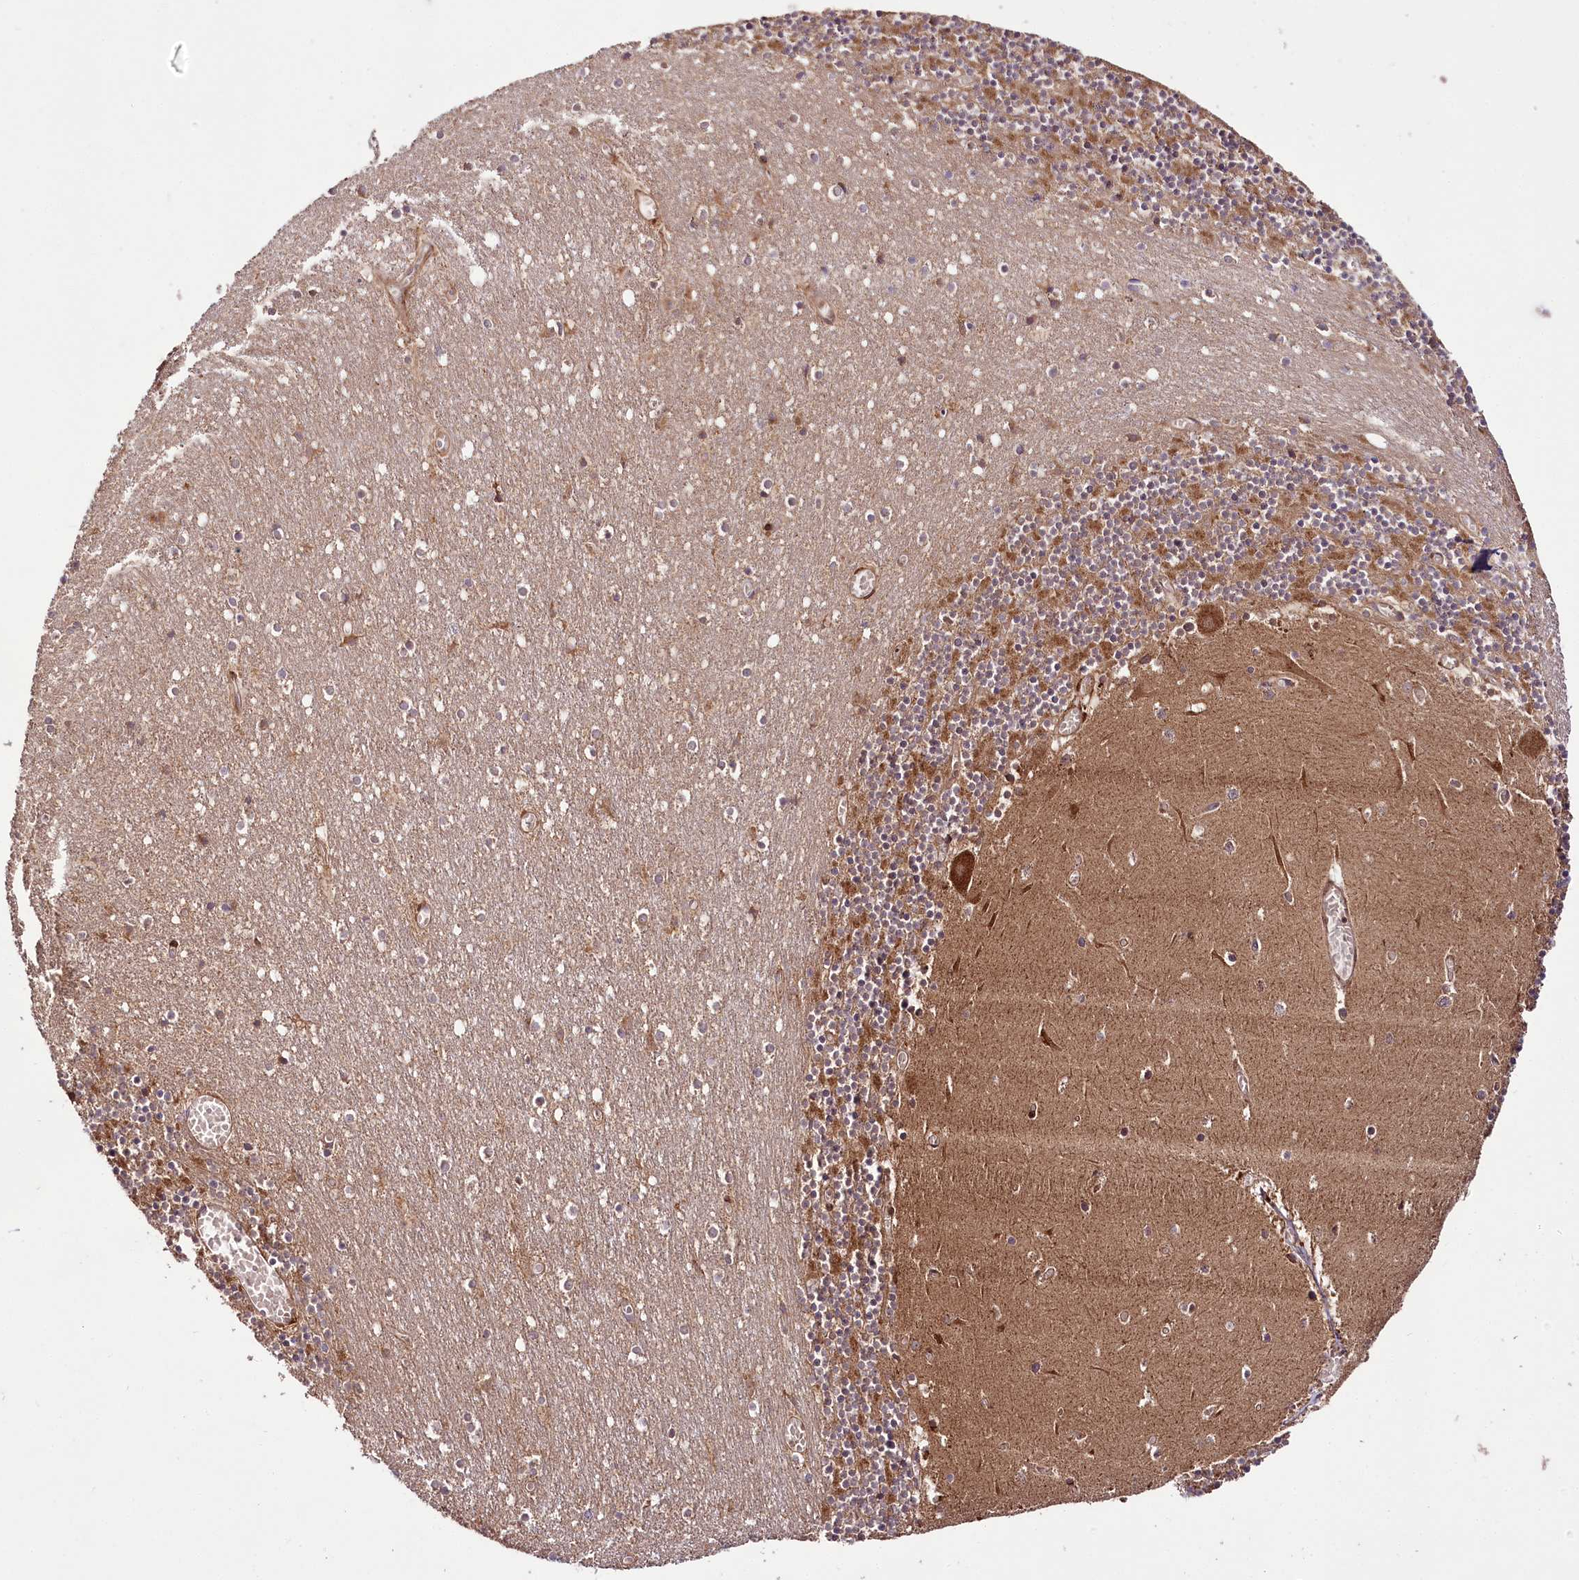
{"staining": {"intensity": "strong", "quantity": "25%-75%", "location": "cytoplasmic/membranous"}, "tissue": "cerebellum", "cell_type": "Cells in granular layer", "image_type": "normal", "snomed": [{"axis": "morphology", "description": "Normal tissue, NOS"}, {"axis": "topography", "description": "Cerebellum"}], "caption": "Immunohistochemical staining of normal human cerebellum reveals strong cytoplasmic/membranous protein expression in approximately 25%-75% of cells in granular layer.", "gene": "RAB7A", "patient": {"sex": "female", "age": 28}}